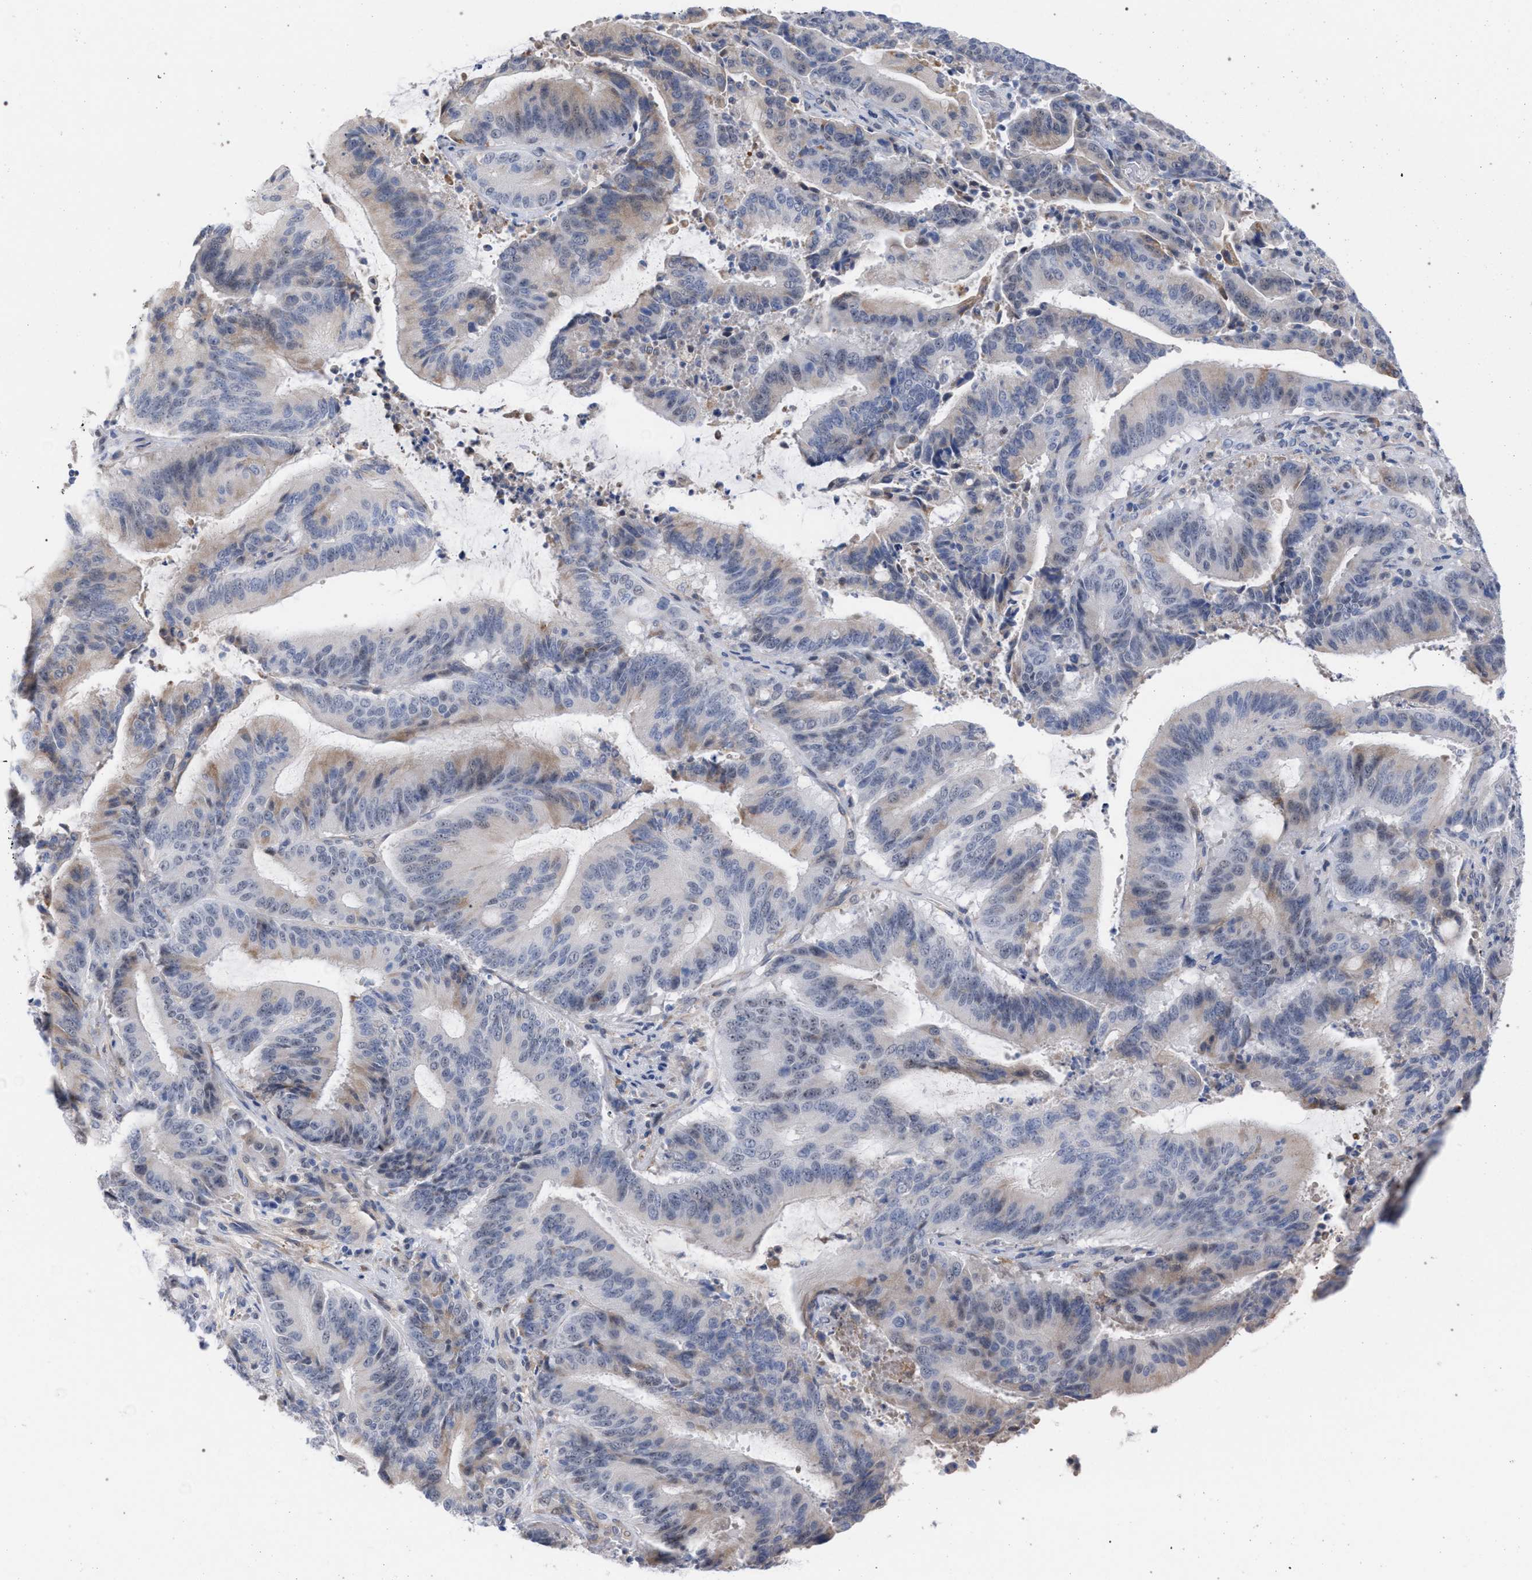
{"staining": {"intensity": "weak", "quantity": "<25%", "location": "cytoplasmic/membranous,nuclear"}, "tissue": "liver cancer", "cell_type": "Tumor cells", "image_type": "cancer", "snomed": [{"axis": "morphology", "description": "Normal tissue, NOS"}, {"axis": "morphology", "description": "Cholangiocarcinoma"}, {"axis": "topography", "description": "Liver"}, {"axis": "topography", "description": "Peripheral nerve tissue"}], "caption": "This is an immunohistochemistry photomicrograph of cholangiocarcinoma (liver). There is no expression in tumor cells.", "gene": "FHOD3", "patient": {"sex": "female", "age": 73}}